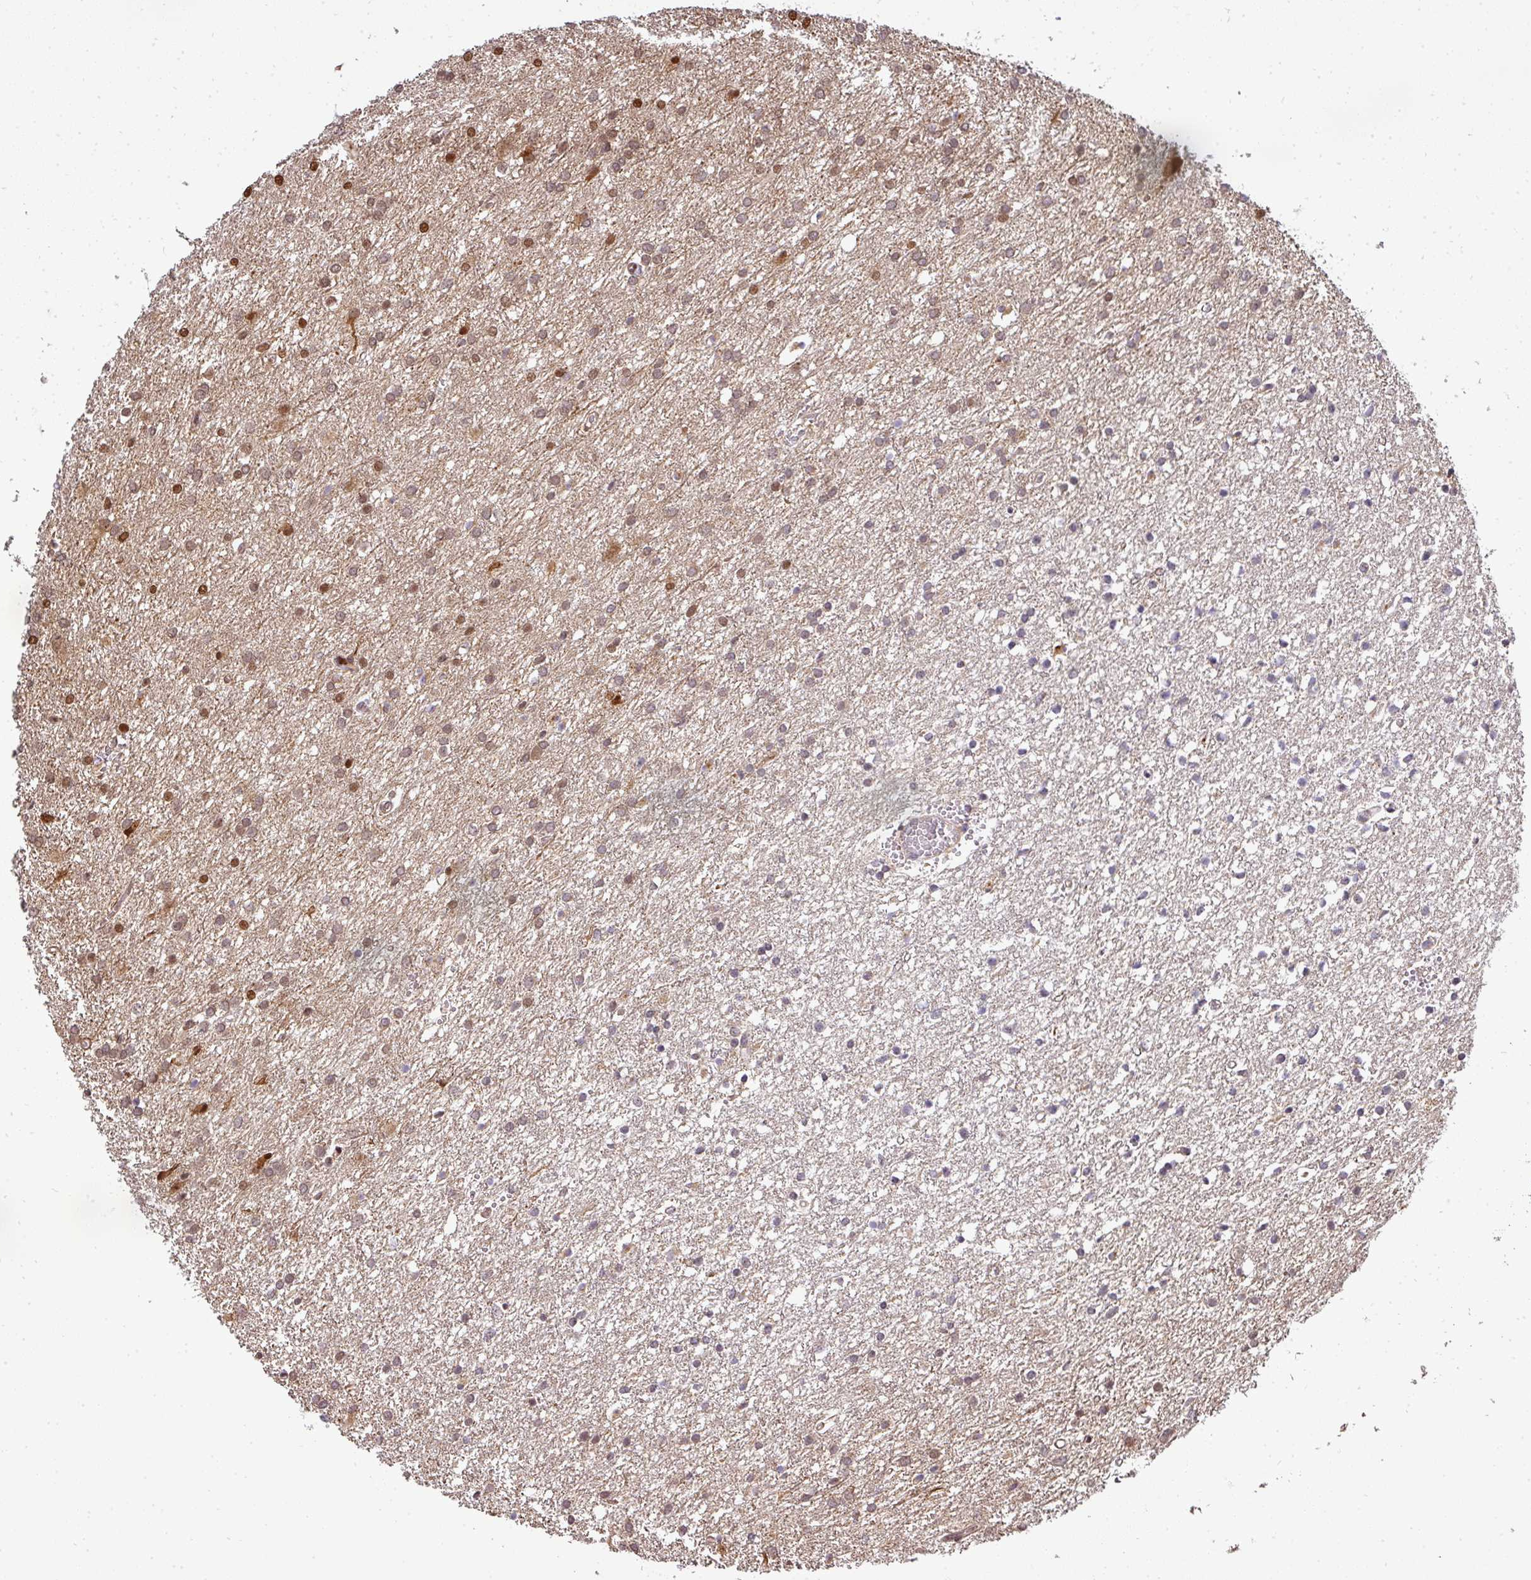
{"staining": {"intensity": "moderate", "quantity": "<25%", "location": "nuclear"}, "tissue": "glioma", "cell_type": "Tumor cells", "image_type": "cancer", "snomed": [{"axis": "morphology", "description": "Glioma, malignant, High grade"}, {"axis": "topography", "description": "Brain"}], "caption": "Immunohistochemical staining of human glioma shows moderate nuclear protein staining in approximately <25% of tumor cells.", "gene": "PATZ1", "patient": {"sex": "female", "age": 50}}